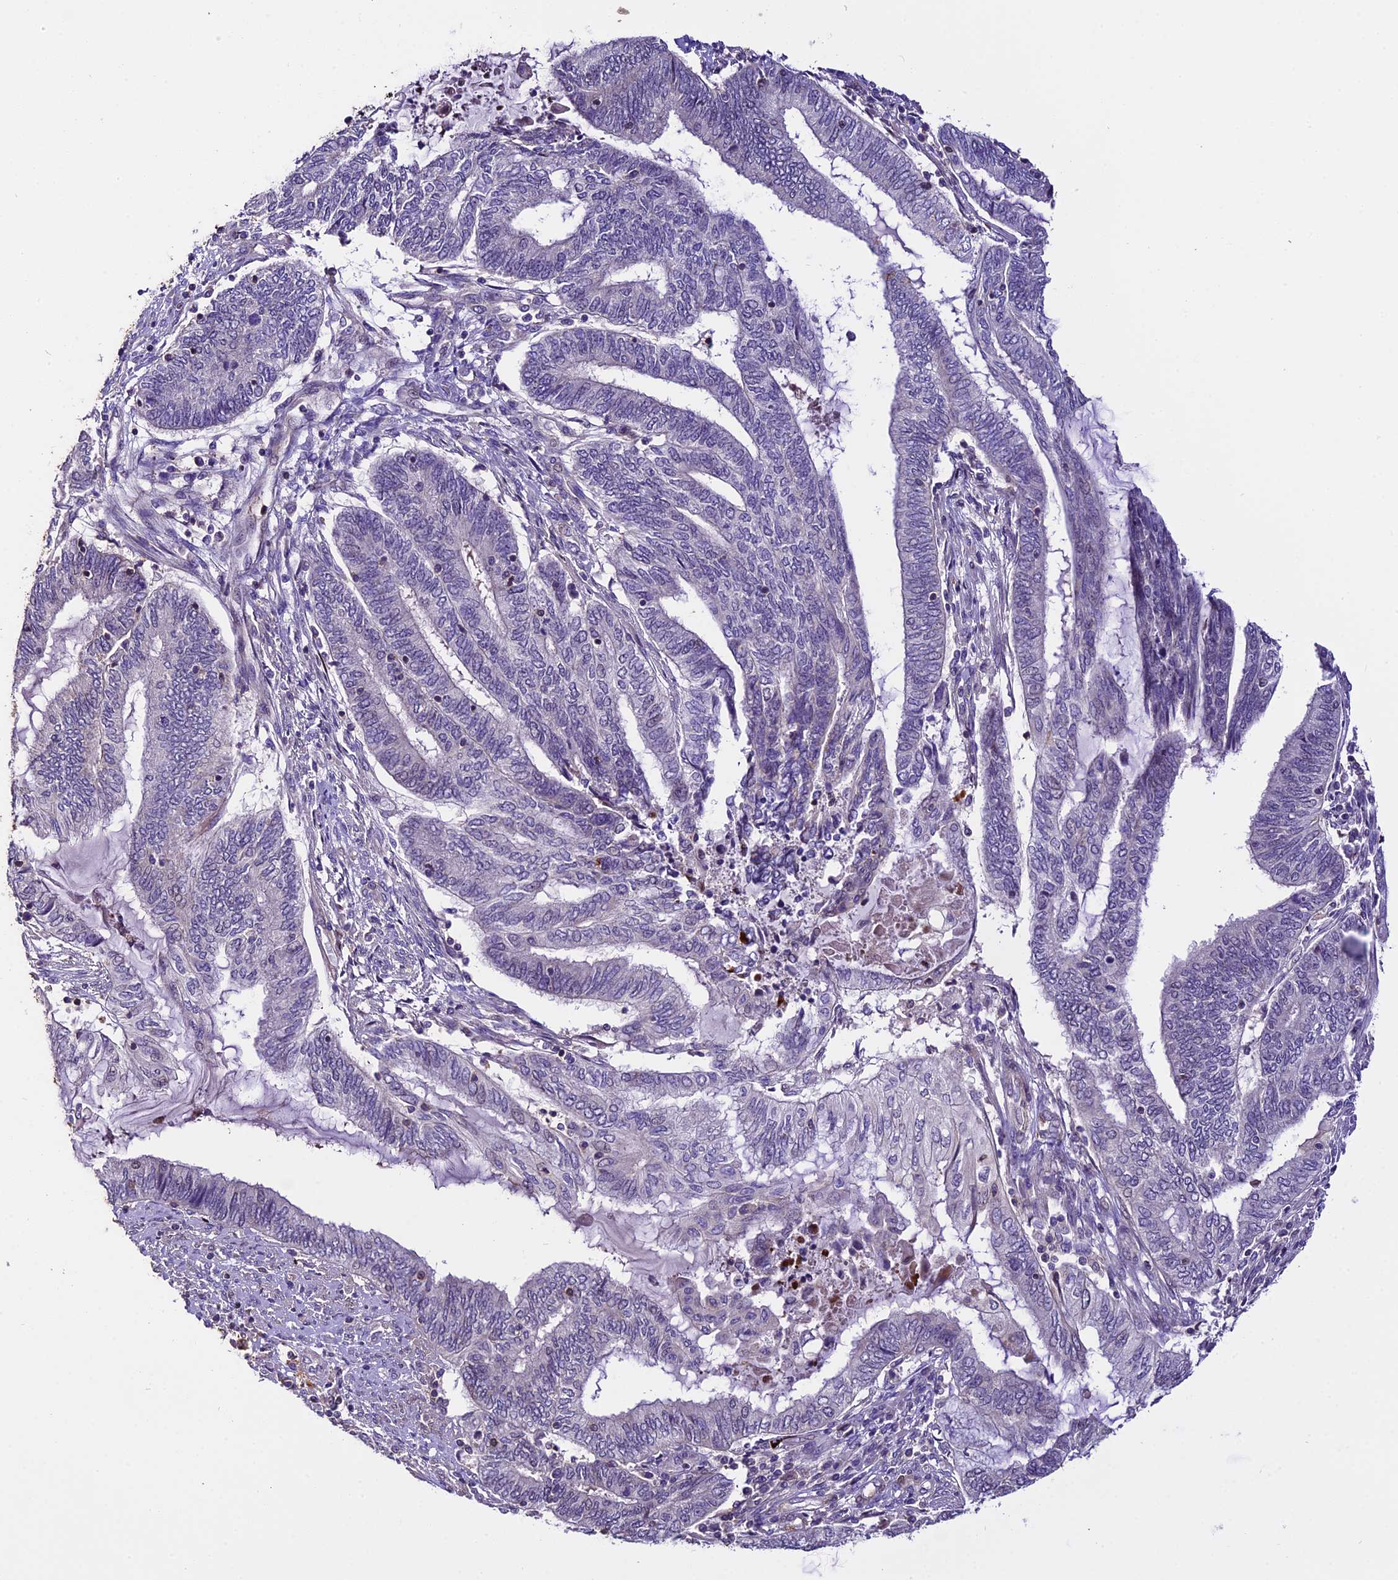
{"staining": {"intensity": "negative", "quantity": "none", "location": "none"}, "tissue": "endometrial cancer", "cell_type": "Tumor cells", "image_type": "cancer", "snomed": [{"axis": "morphology", "description": "Adenocarcinoma, NOS"}, {"axis": "topography", "description": "Uterus"}, {"axis": "topography", "description": "Endometrium"}], "caption": "Tumor cells show no significant protein staining in adenocarcinoma (endometrial). Brightfield microscopy of immunohistochemistry (IHC) stained with DAB (brown) and hematoxylin (blue), captured at high magnification.", "gene": "MAP3K7CL", "patient": {"sex": "female", "age": 70}}